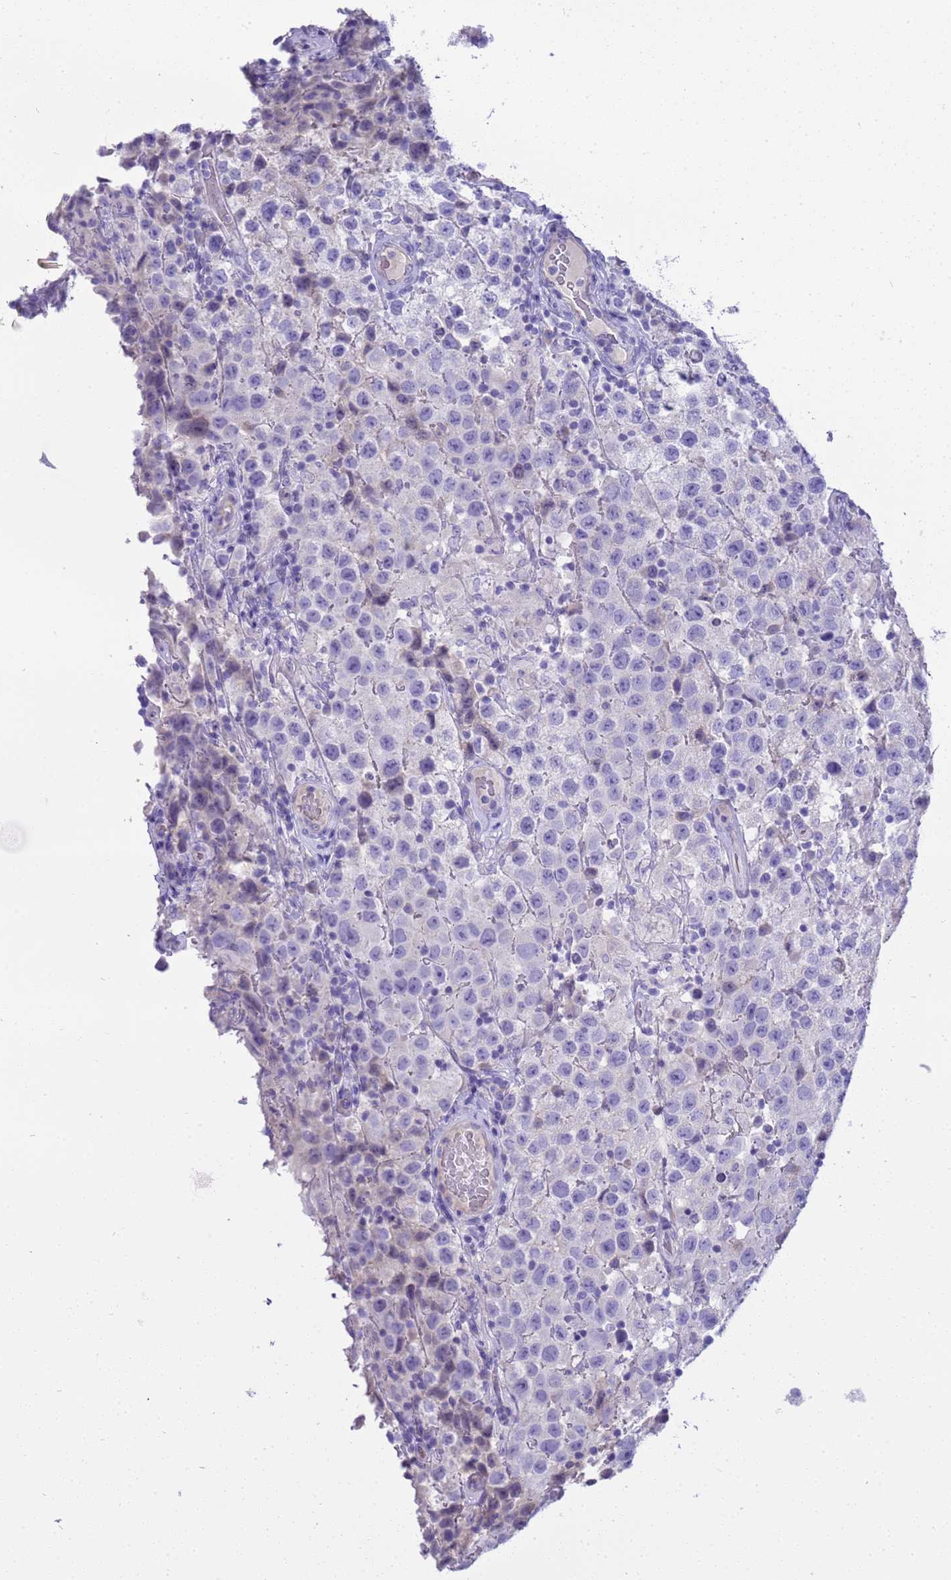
{"staining": {"intensity": "negative", "quantity": "none", "location": "none"}, "tissue": "testis cancer", "cell_type": "Tumor cells", "image_type": "cancer", "snomed": [{"axis": "morphology", "description": "Seminoma, NOS"}, {"axis": "morphology", "description": "Carcinoma, Embryonal, NOS"}, {"axis": "topography", "description": "Testis"}], "caption": "Tumor cells show no significant protein staining in testis seminoma.", "gene": "RIPPLY2", "patient": {"sex": "male", "age": 41}}